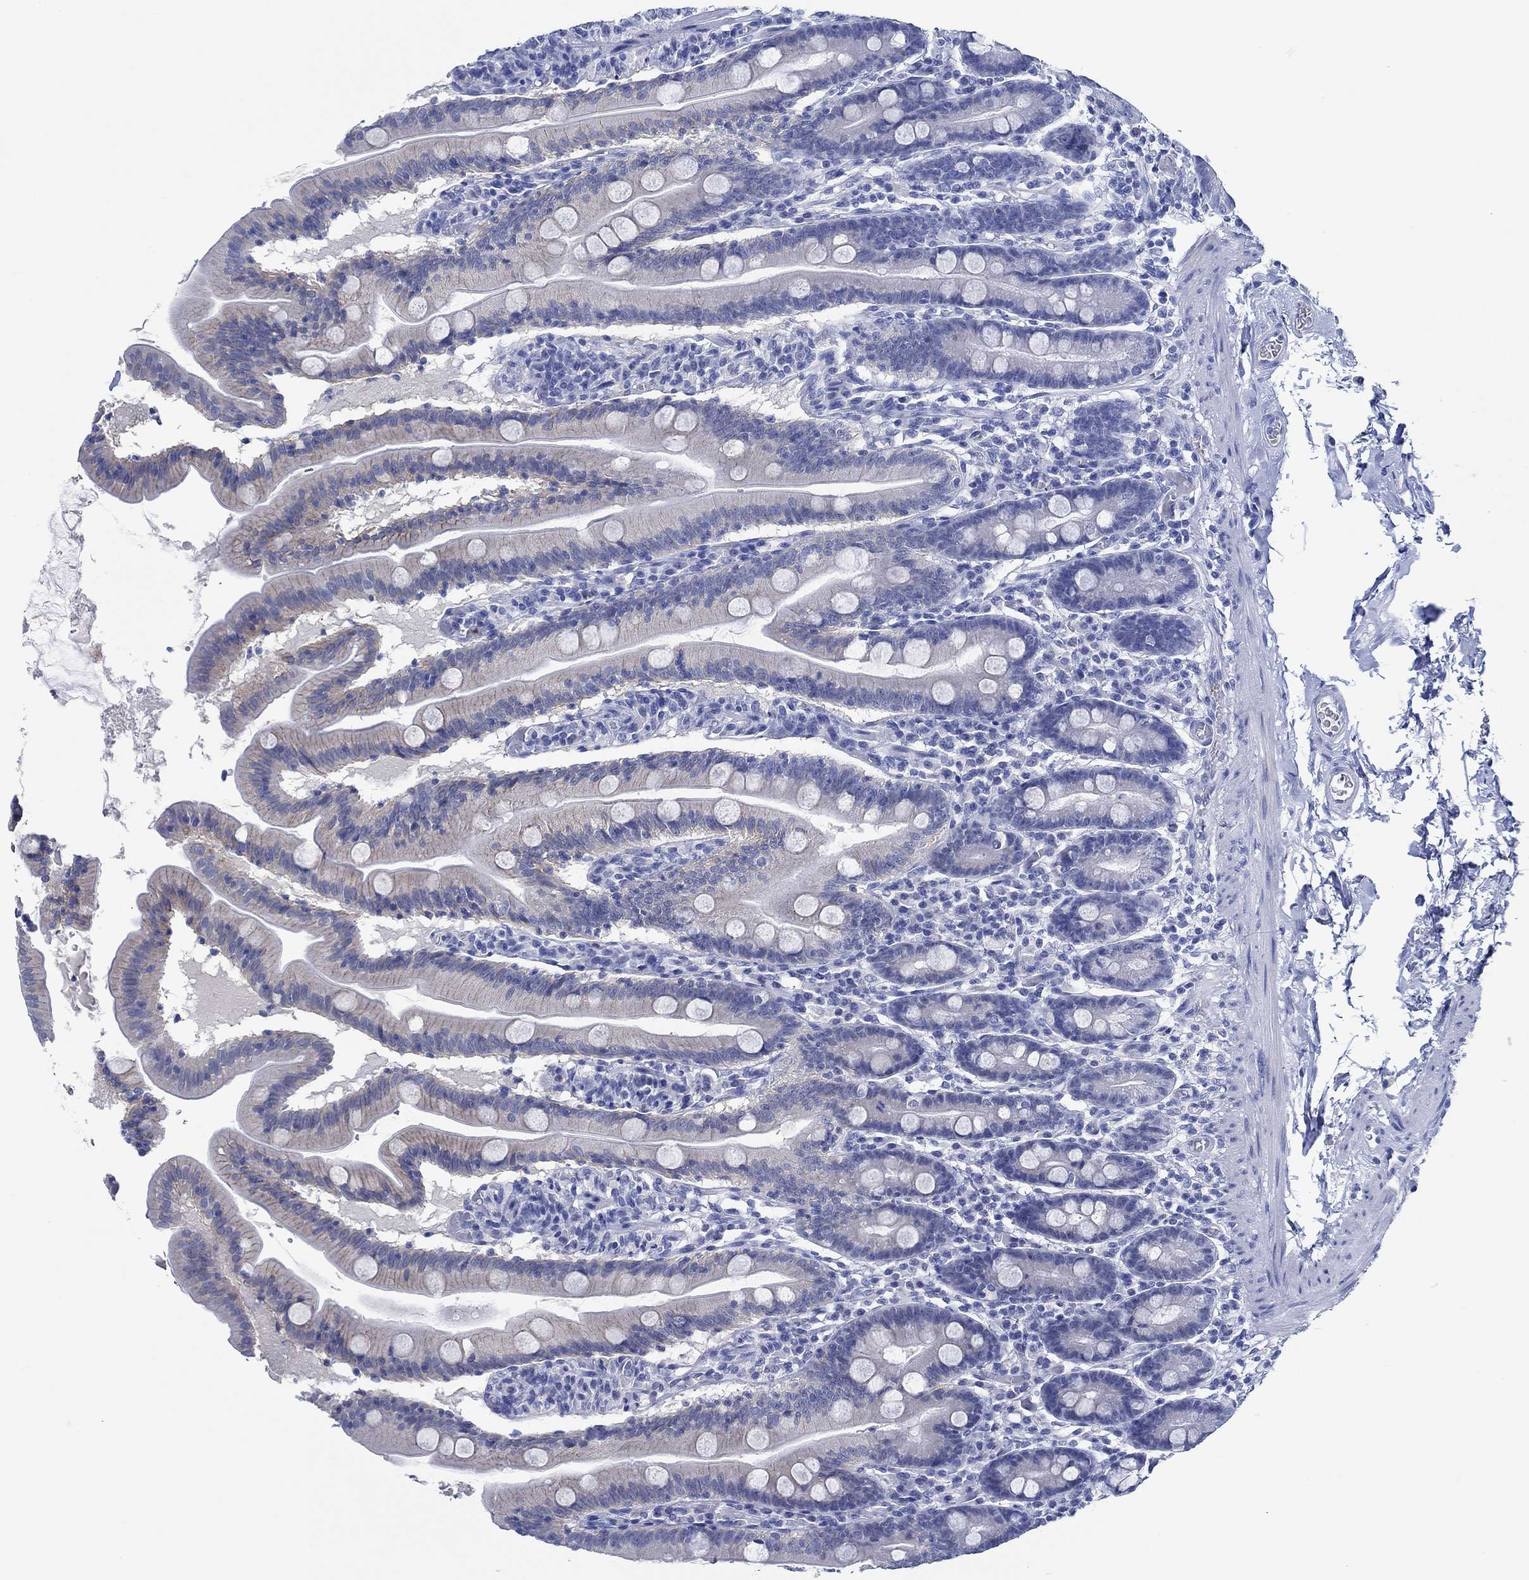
{"staining": {"intensity": "moderate", "quantity": "<25%", "location": "cytoplasmic/membranous"}, "tissue": "small intestine", "cell_type": "Glandular cells", "image_type": "normal", "snomed": [{"axis": "morphology", "description": "Normal tissue, NOS"}, {"axis": "topography", "description": "Small intestine"}], "caption": "Unremarkable small intestine shows moderate cytoplasmic/membranous positivity in about <25% of glandular cells.", "gene": "ZNF671", "patient": {"sex": "male", "age": 37}}